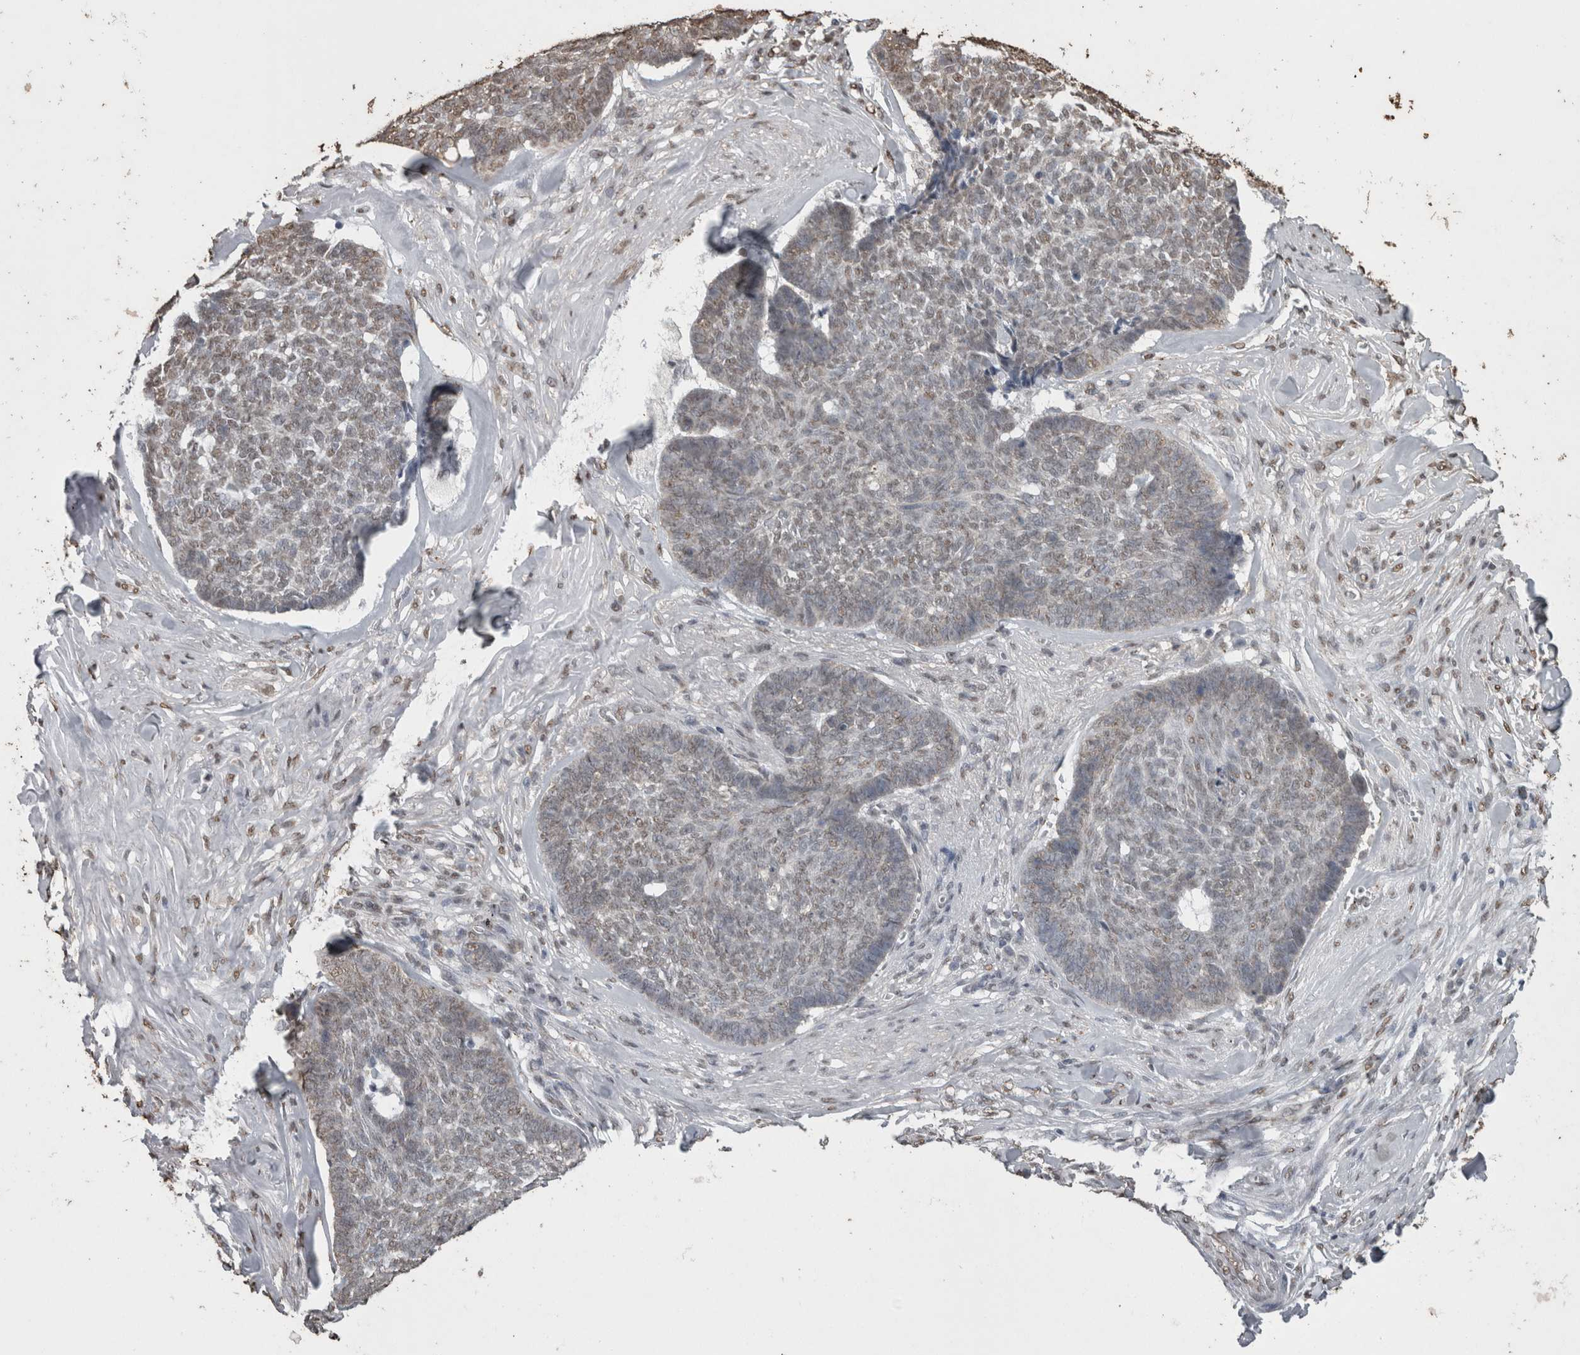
{"staining": {"intensity": "weak", "quantity": "<25%", "location": "nuclear"}, "tissue": "skin cancer", "cell_type": "Tumor cells", "image_type": "cancer", "snomed": [{"axis": "morphology", "description": "Basal cell carcinoma"}, {"axis": "topography", "description": "Skin"}], "caption": "Tumor cells are negative for brown protein staining in skin basal cell carcinoma.", "gene": "SMAD7", "patient": {"sex": "male", "age": 84}}